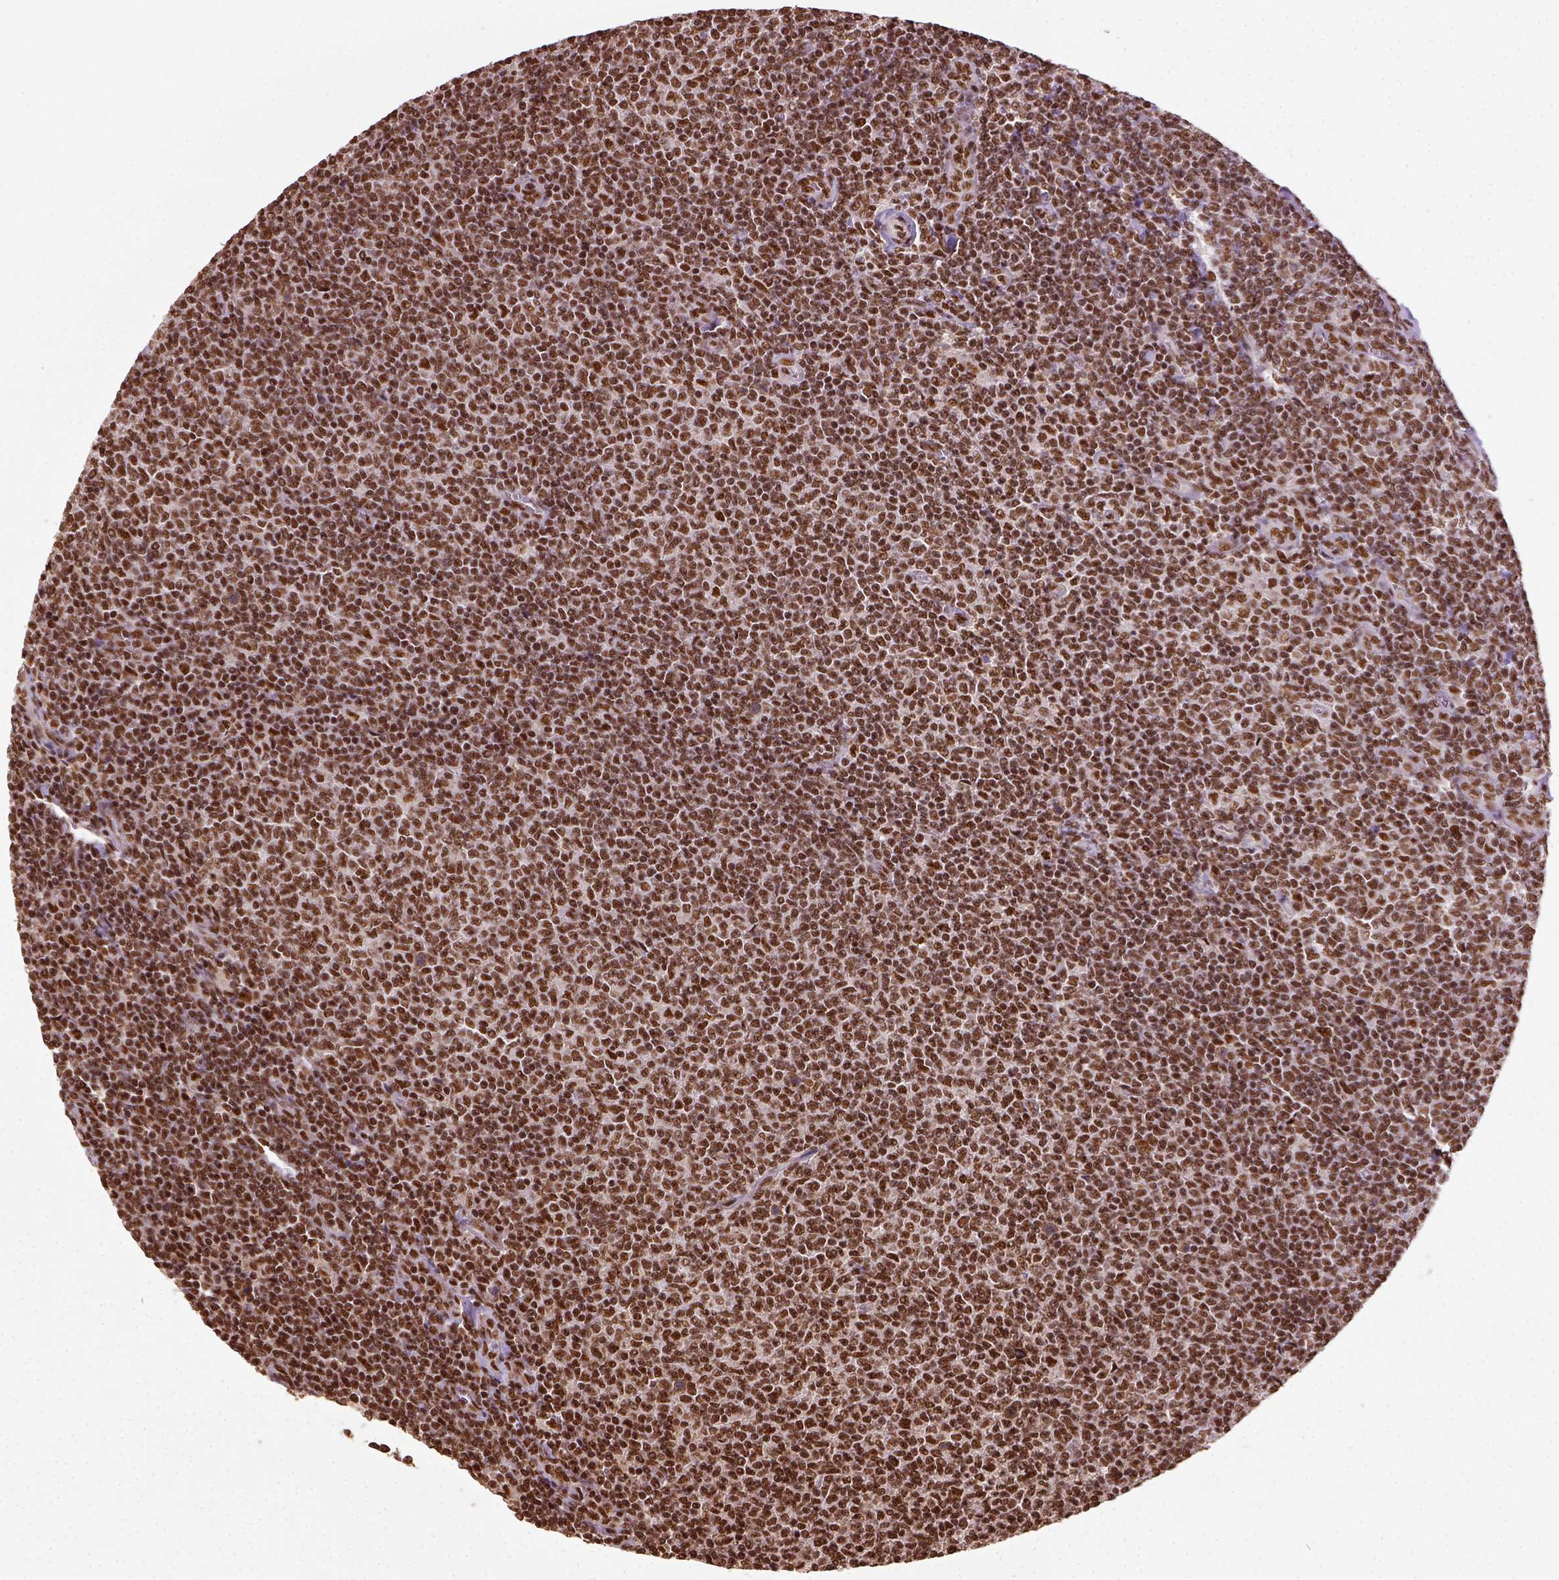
{"staining": {"intensity": "strong", "quantity": ">75%", "location": "nuclear"}, "tissue": "lymphoma", "cell_type": "Tumor cells", "image_type": "cancer", "snomed": [{"axis": "morphology", "description": "Malignant lymphoma, non-Hodgkin's type, Low grade"}, {"axis": "topography", "description": "Lymph node"}], "caption": "A brown stain labels strong nuclear positivity of a protein in lymphoma tumor cells. The protein is shown in brown color, while the nuclei are stained blue.", "gene": "CCAR1", "patient": {"sex": "male", "age": 52}}